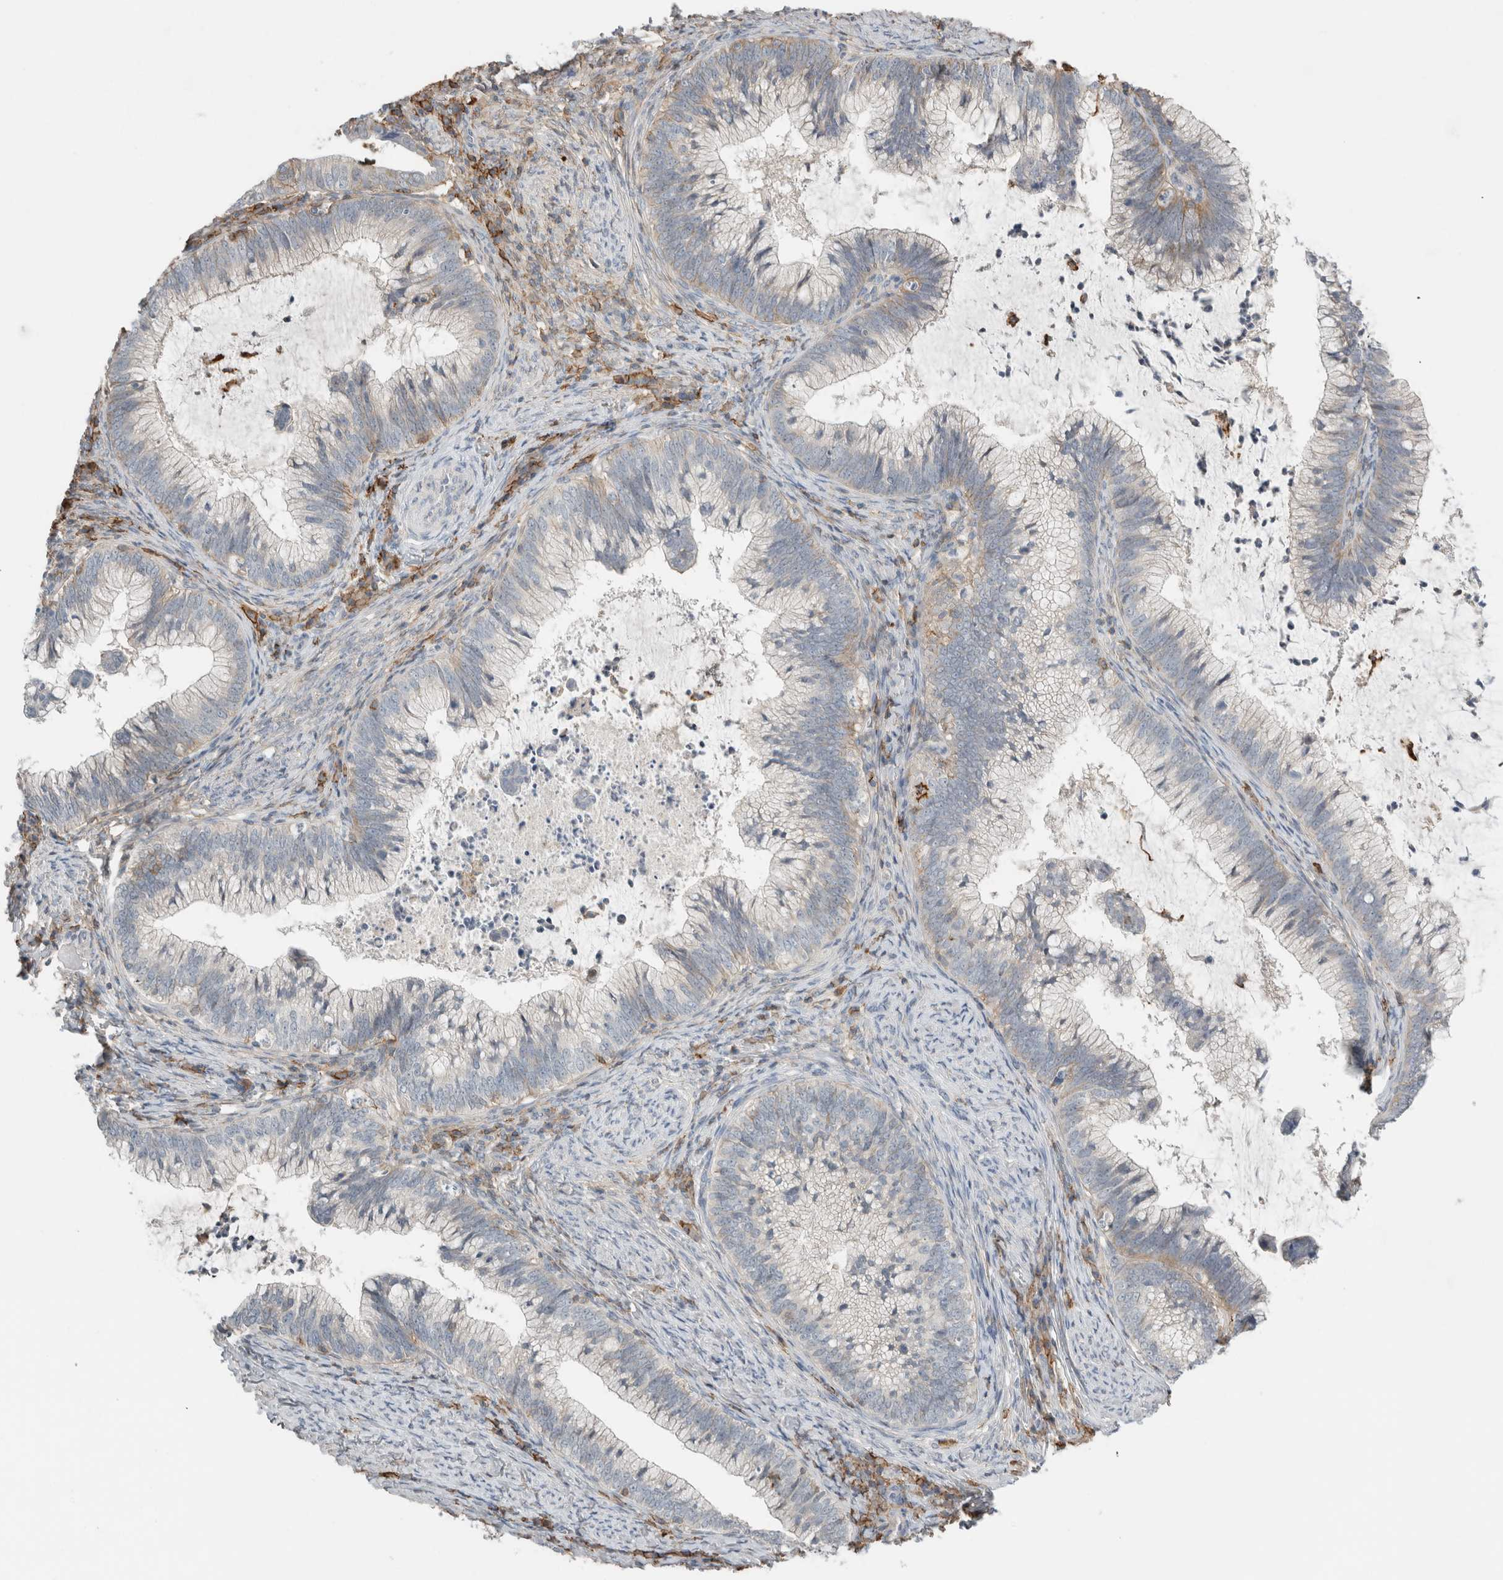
{"staining": {"intensity": "negative", "quantity": "none", "location": "none"}, "tissue": "cervical cancer", "cell_type": "Tumor cells", "image_type": "cancer", "snomed": [{"axis": "morphology", "description": "Adenocarcinoma, NOS"}, {"axis": "topography", "description": "Cervix"}], "caption": "This is an immunohistochemistry image of human cervical cancer (adenocarcinoma). There is no staining in tumor cells.", "gene": "ERCC6L2", "patient": {"sex": "female", "age": 36}}